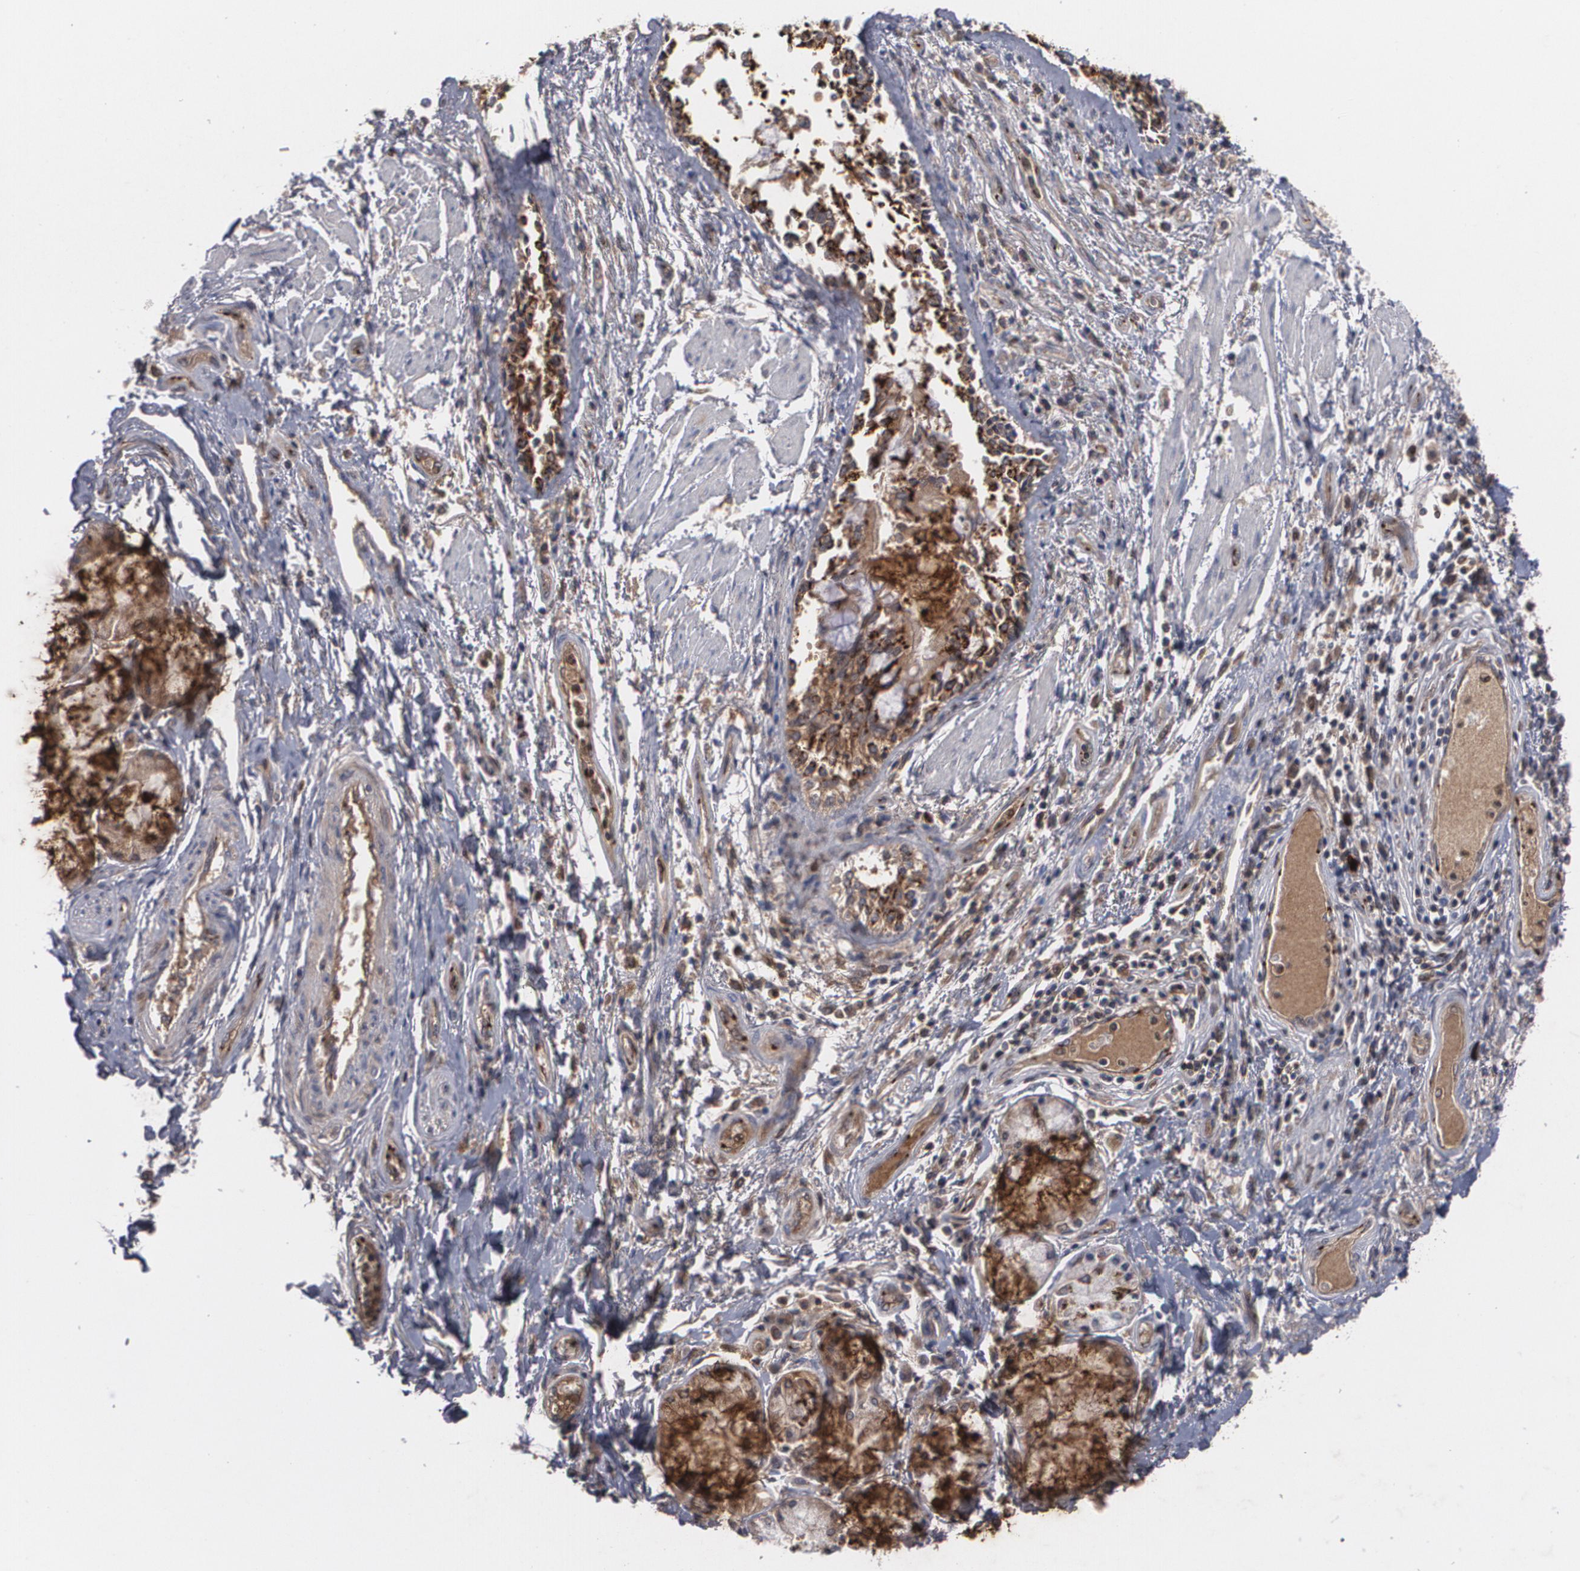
{"staining": {"intensity": "strong", "quantity": ">75%", "location": "cytoplasmic/membranous"}, "tissue": "bronchus", "cell_type": "Respiratory epithelial cells", "image_type": "normal", "snomed": [{"axis": "morphology", "description": "Normal tissue, NOS"}, {"axis": "topography", "description": "Cartilage tissue"}, {"axis": "topography", "description": "Bronchus"}, {"axis": "topography", "description": "Lung"}], "caption": "Immunohistochemistry (IHC) image of unremarkable bronchus stained for a protein (brown), which displays high levels of strong cytoplasmic/membranous expression in approximately >75% of respiratory epithelial cells.", "gene": "HTT", "patient": {"sex": "female", "age": 49}}